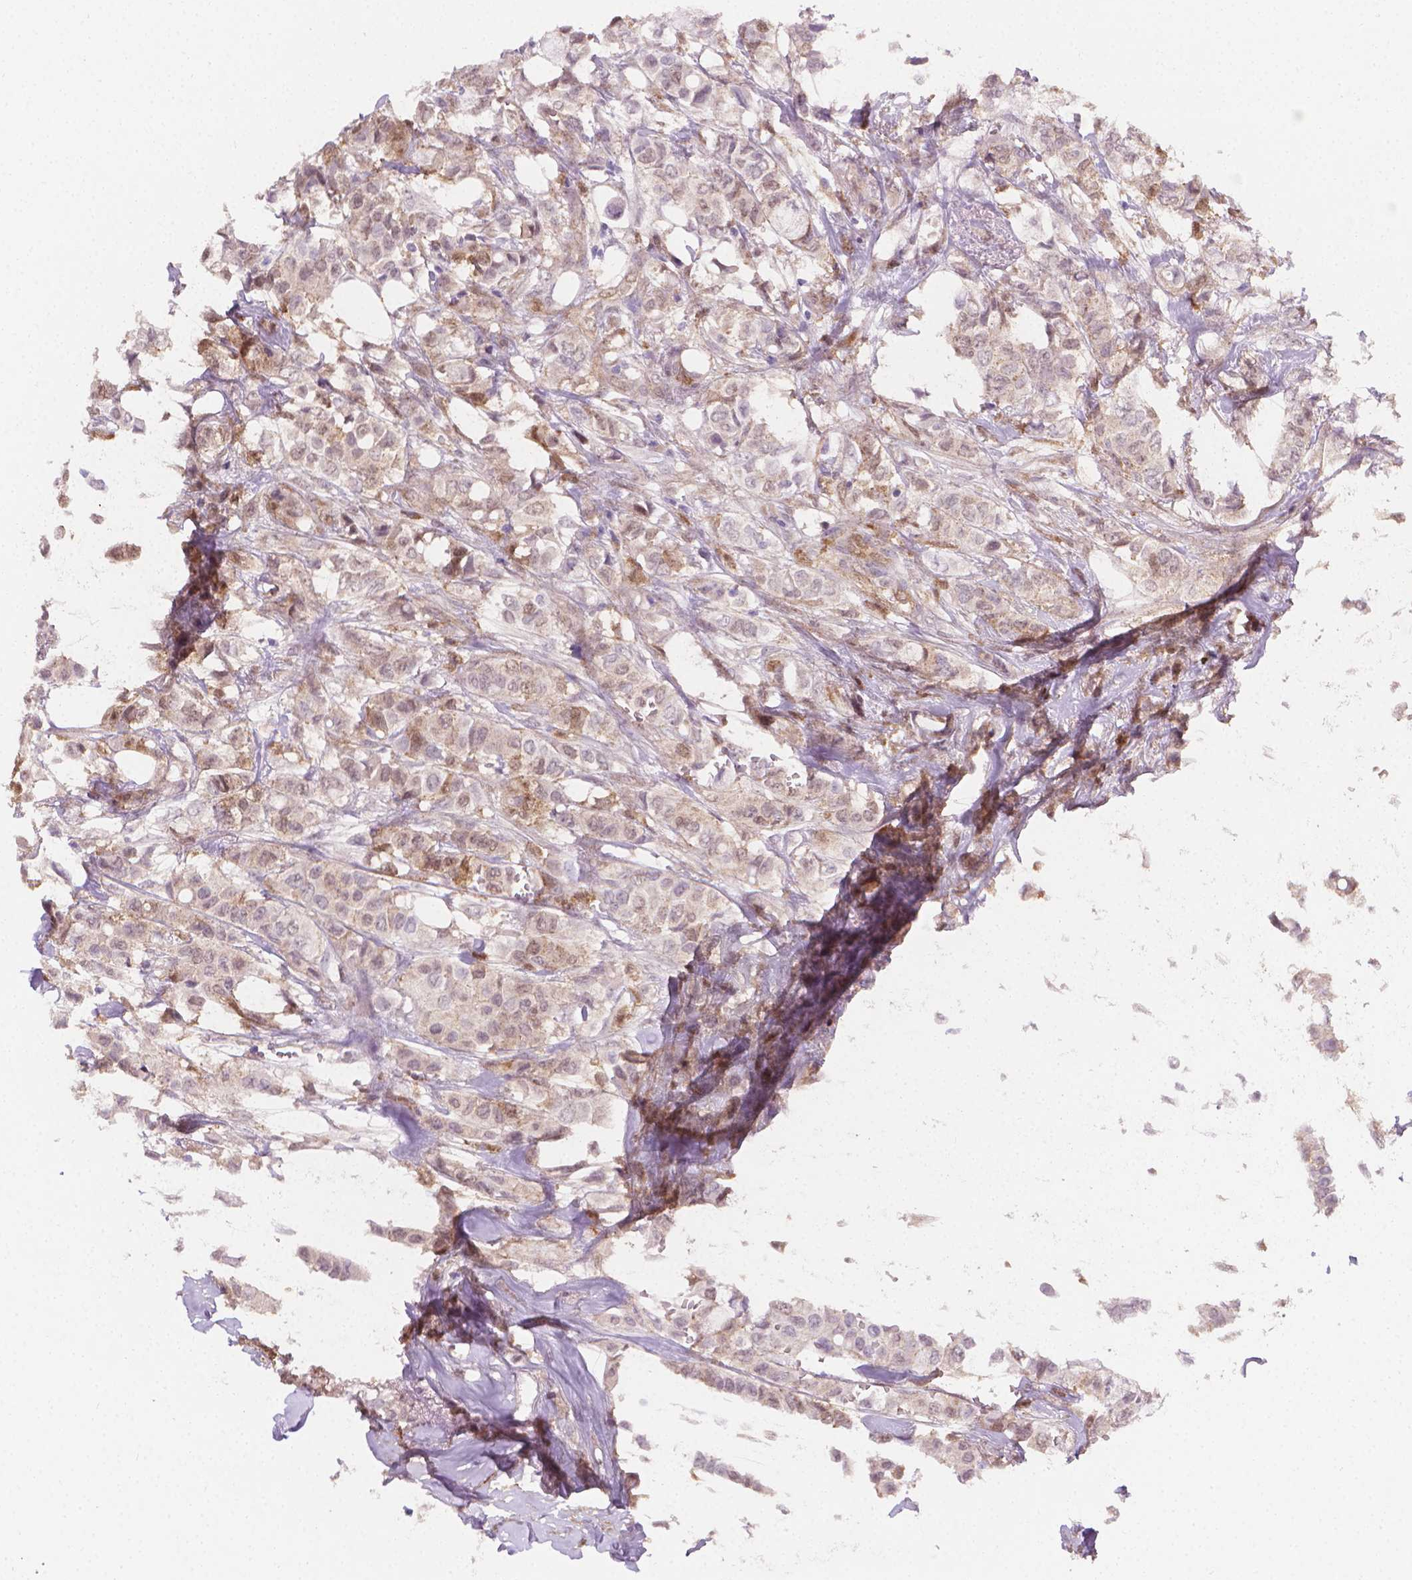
{"staining": {"intensity": "weak", "quantity": "<25%", "location": "cytoplasmic/membranous"}, "tissue": "breast cancer", "cell_type": "Tumor cells", "image_type": "cancer", "snomed": [{"axis": "morphology", "description": "Duct carcinoma"}, {"axis": "topography", "description": "Breast"}], "caption": "The image demonstrates no staining of tumor cells in infiltrating ductal carcinoma (breast).", "gene": "TNFAIP2", "patient": {"sex": "female", "age": 85}}